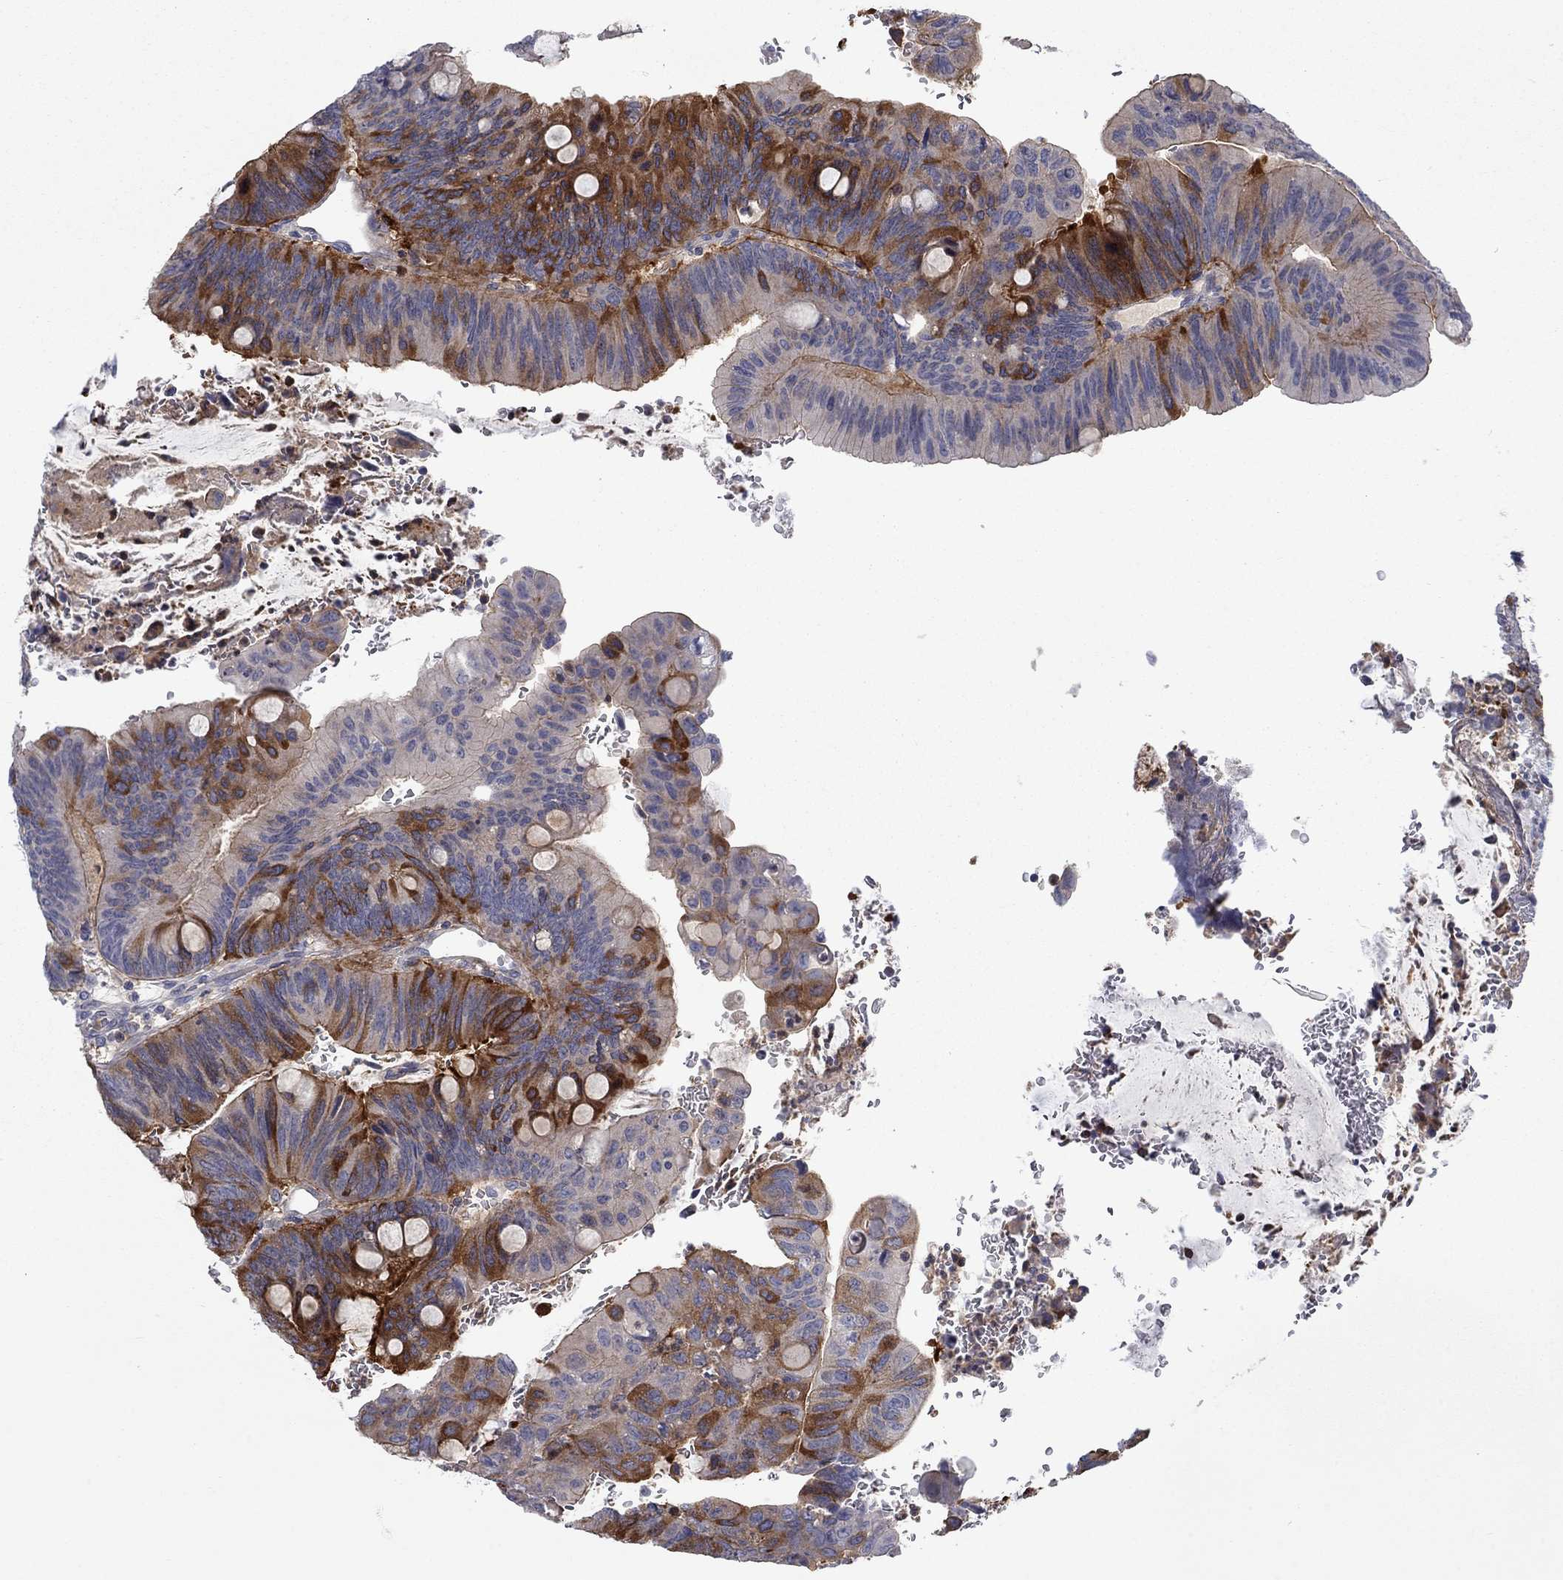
{"staining": {"intensity": "strong", "quantity": "<25%", "location": "cytoplasmic/membranous"}, "tissue": "colorectal cancer", "cell_type": "Tumor cells", "image_type": "cancer", "snomed": [{"axis": "morphology", "description": "Normal tissue, NOS"}, {"axis": "morphology", "description": "Adenocarcinoma, NOS"}, {"axis": "topography", "description": "Rectum"}], "caption": "There is medium levels of strong cytoplasmic/membranous staining in tumor cells of colorectal cancer (adenocarcinoma), as demonstrated by immunohistochemical staining (brown color).", "gene": "KIF15", "patient": {"sex": "male", "age": 92}}